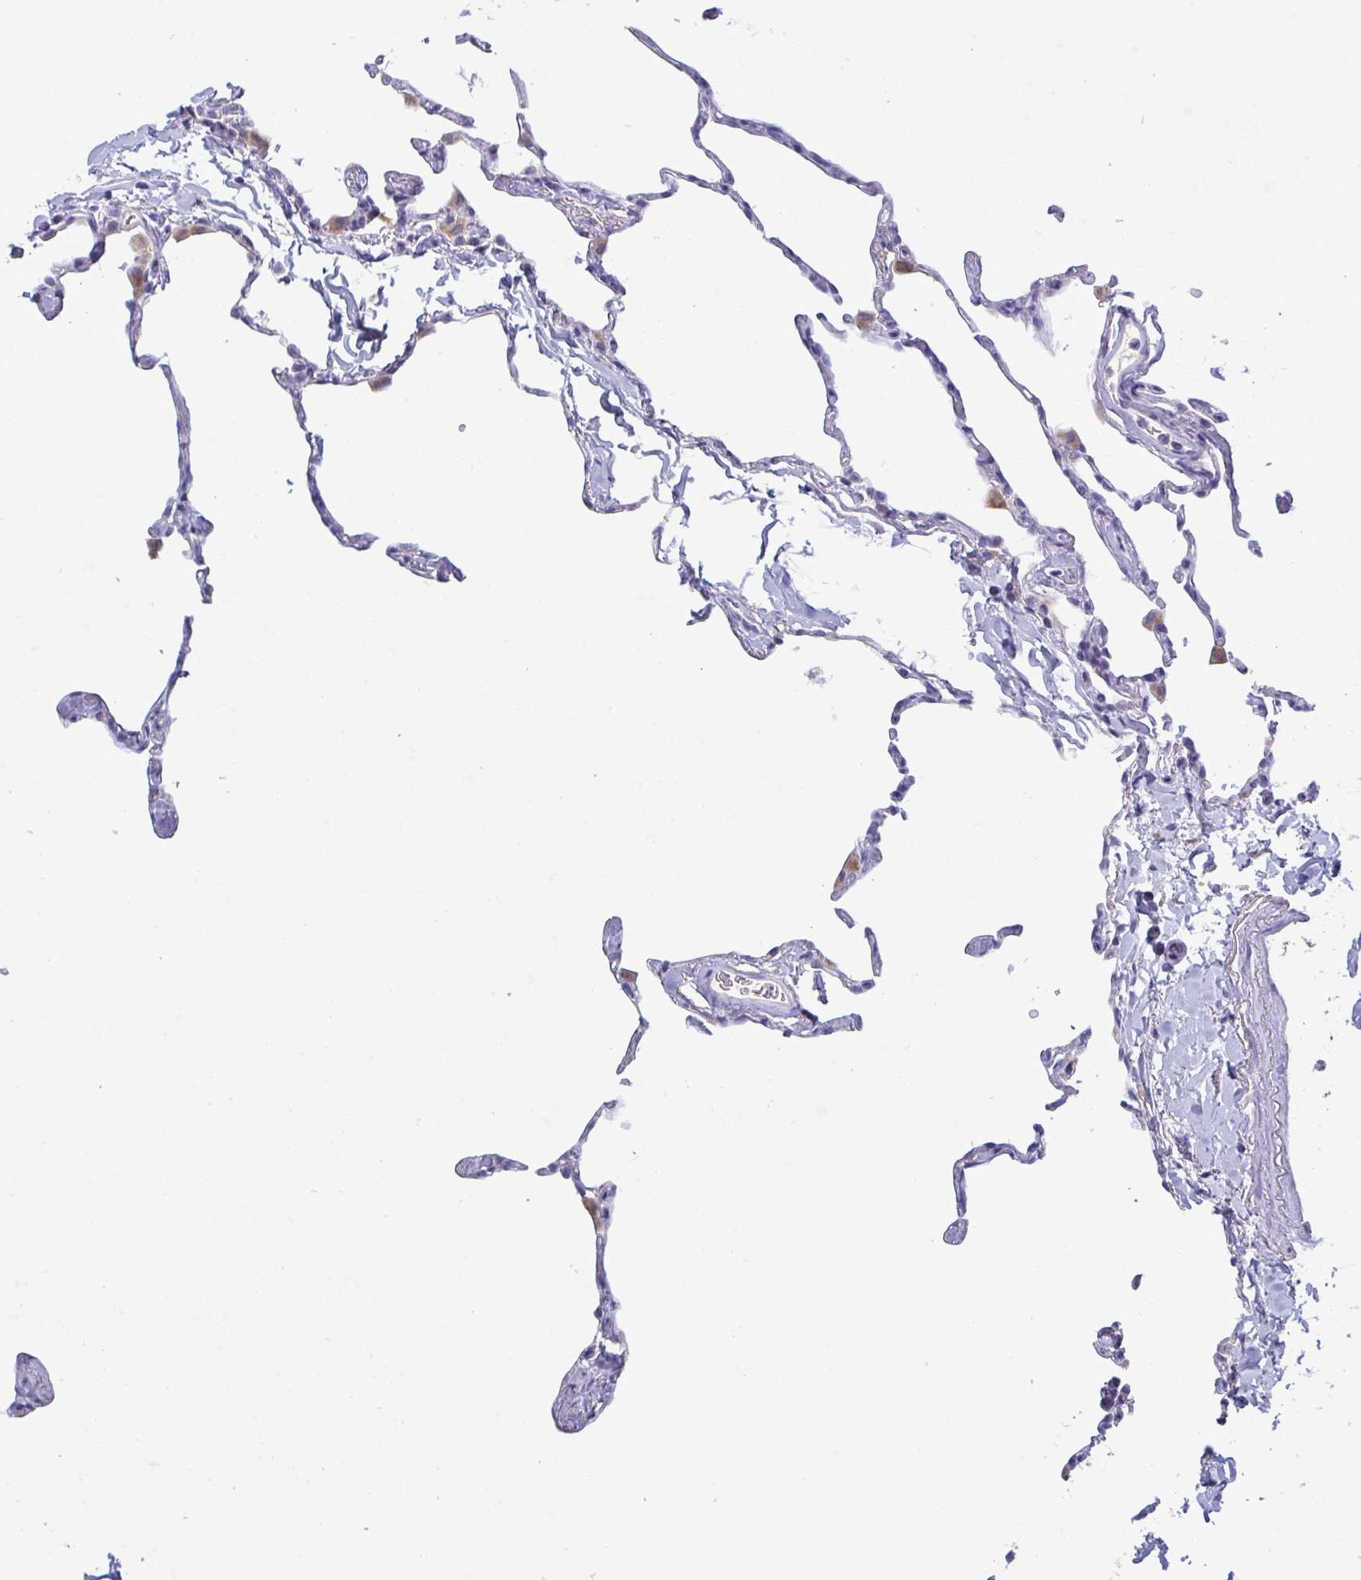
{"staining": {"intensity": "moderate", "quantity": "<25%", "location": "cytoplasmic/membranous"}, "tissue": "lung", "cell_type": "Alveolar cells", "image_type": "normal", "snomed": [{"axis": "morphology", "description": "Normal tissue, NOS"}, {"axis": "topography", "description": "Lung"}], "caption": "This histopathology image displays immunohistochemistry staining of normal lung, with low moderate cytoplasmic/membranous staining in approximately <25% of alveolar cells.", "gene": "GALNT13", "patient": {"sex": "male", "age": 65}}